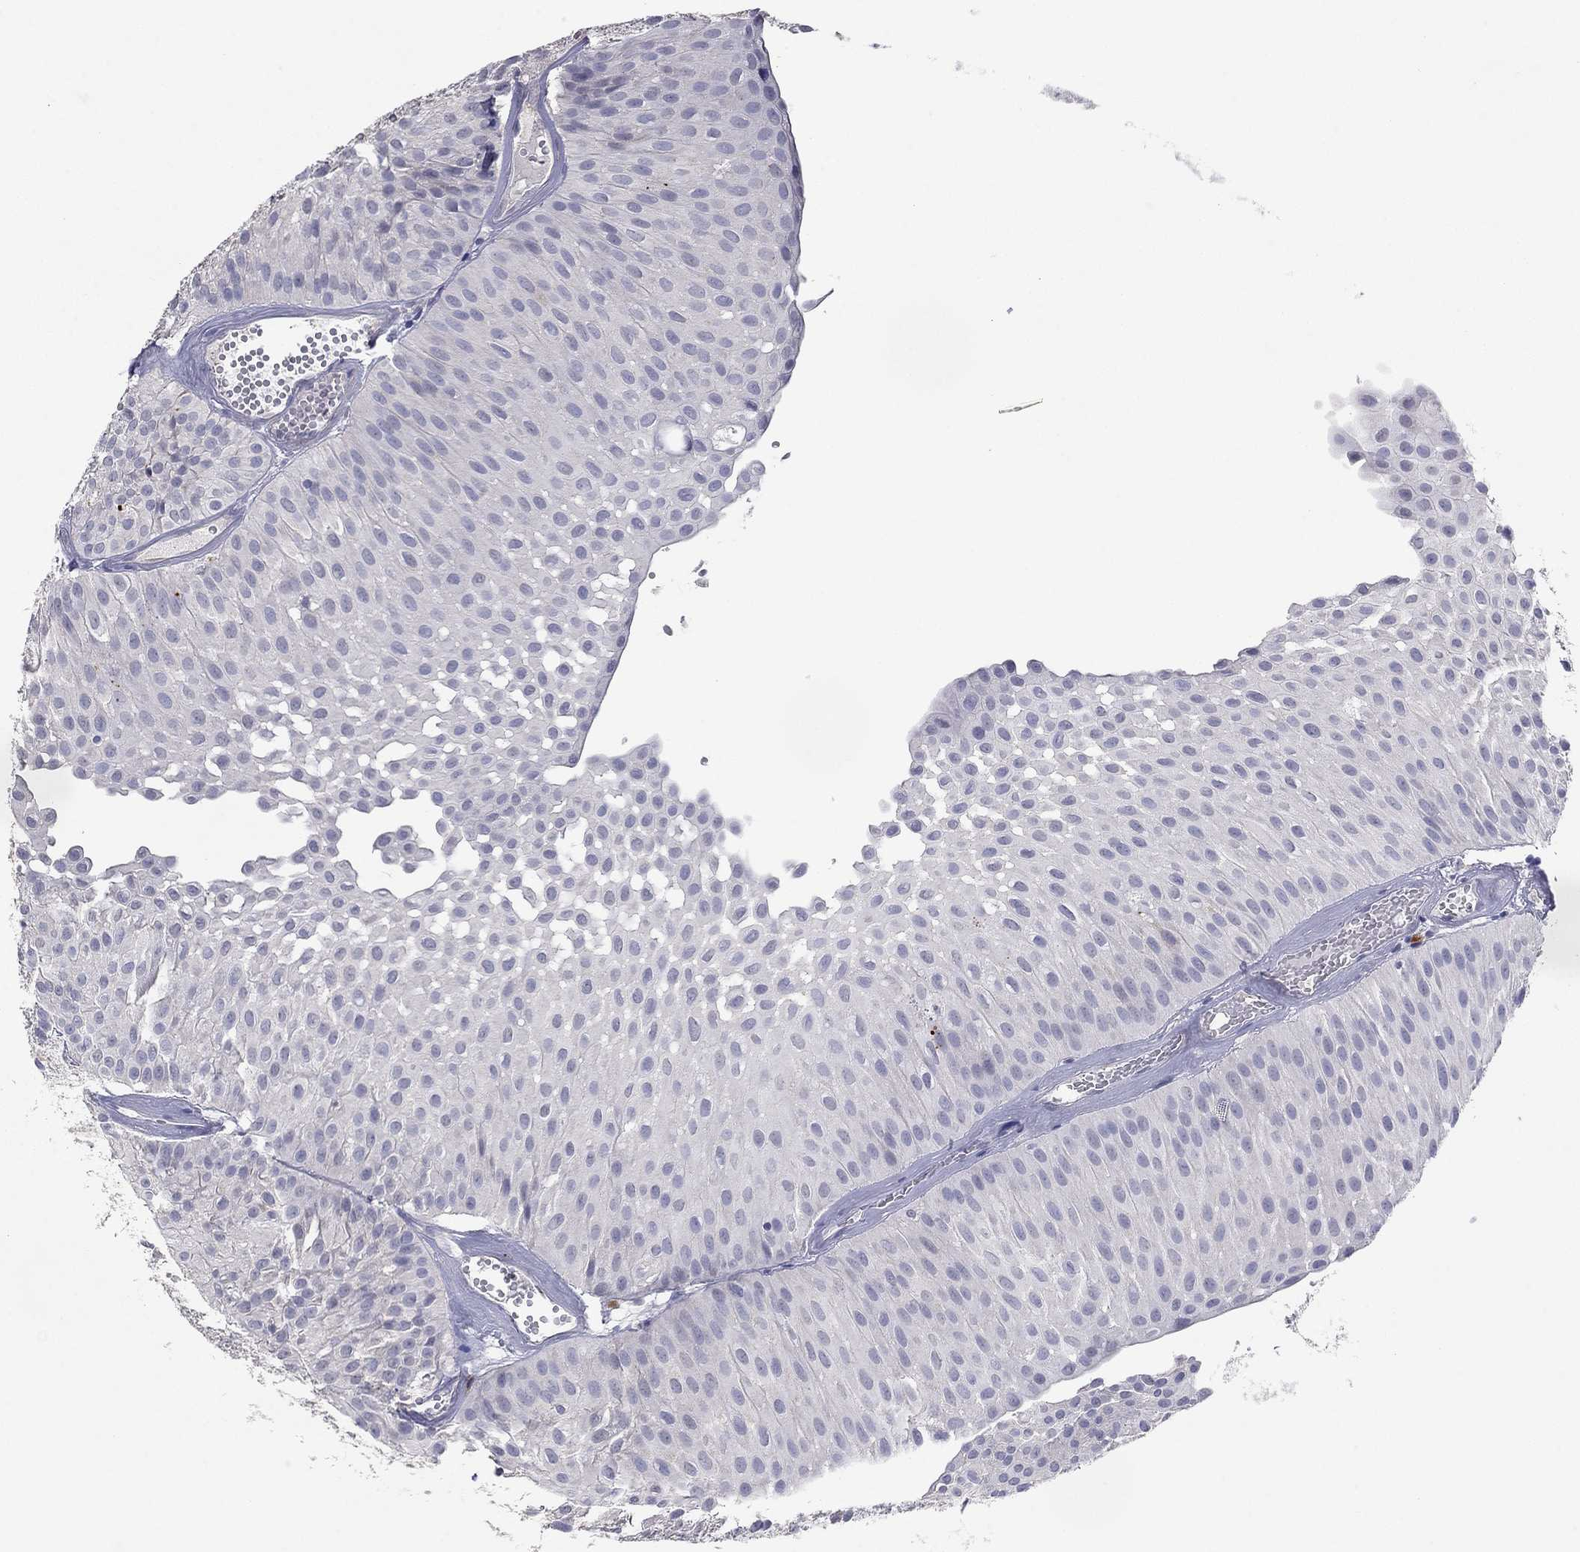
{"staining": {"intensity": "negative", "quantity": "none", "location": "none"}, "tissue": "urothelial cancer", "cell_type": "Tumor cells", "image_type": "cancer", "snomed": [{"axis": "morphology", "description": "Urothelial carcinoma, Low grade"}, {"axis": "topography", "description": "Urinary bladder"}], "caption": "Urothelial carcinoma (low-grade) stained for a protein using IHC displays no positivity tumor cells.", "gene": "IP6K3", "patient": {"sex": "male", "age": 64}}